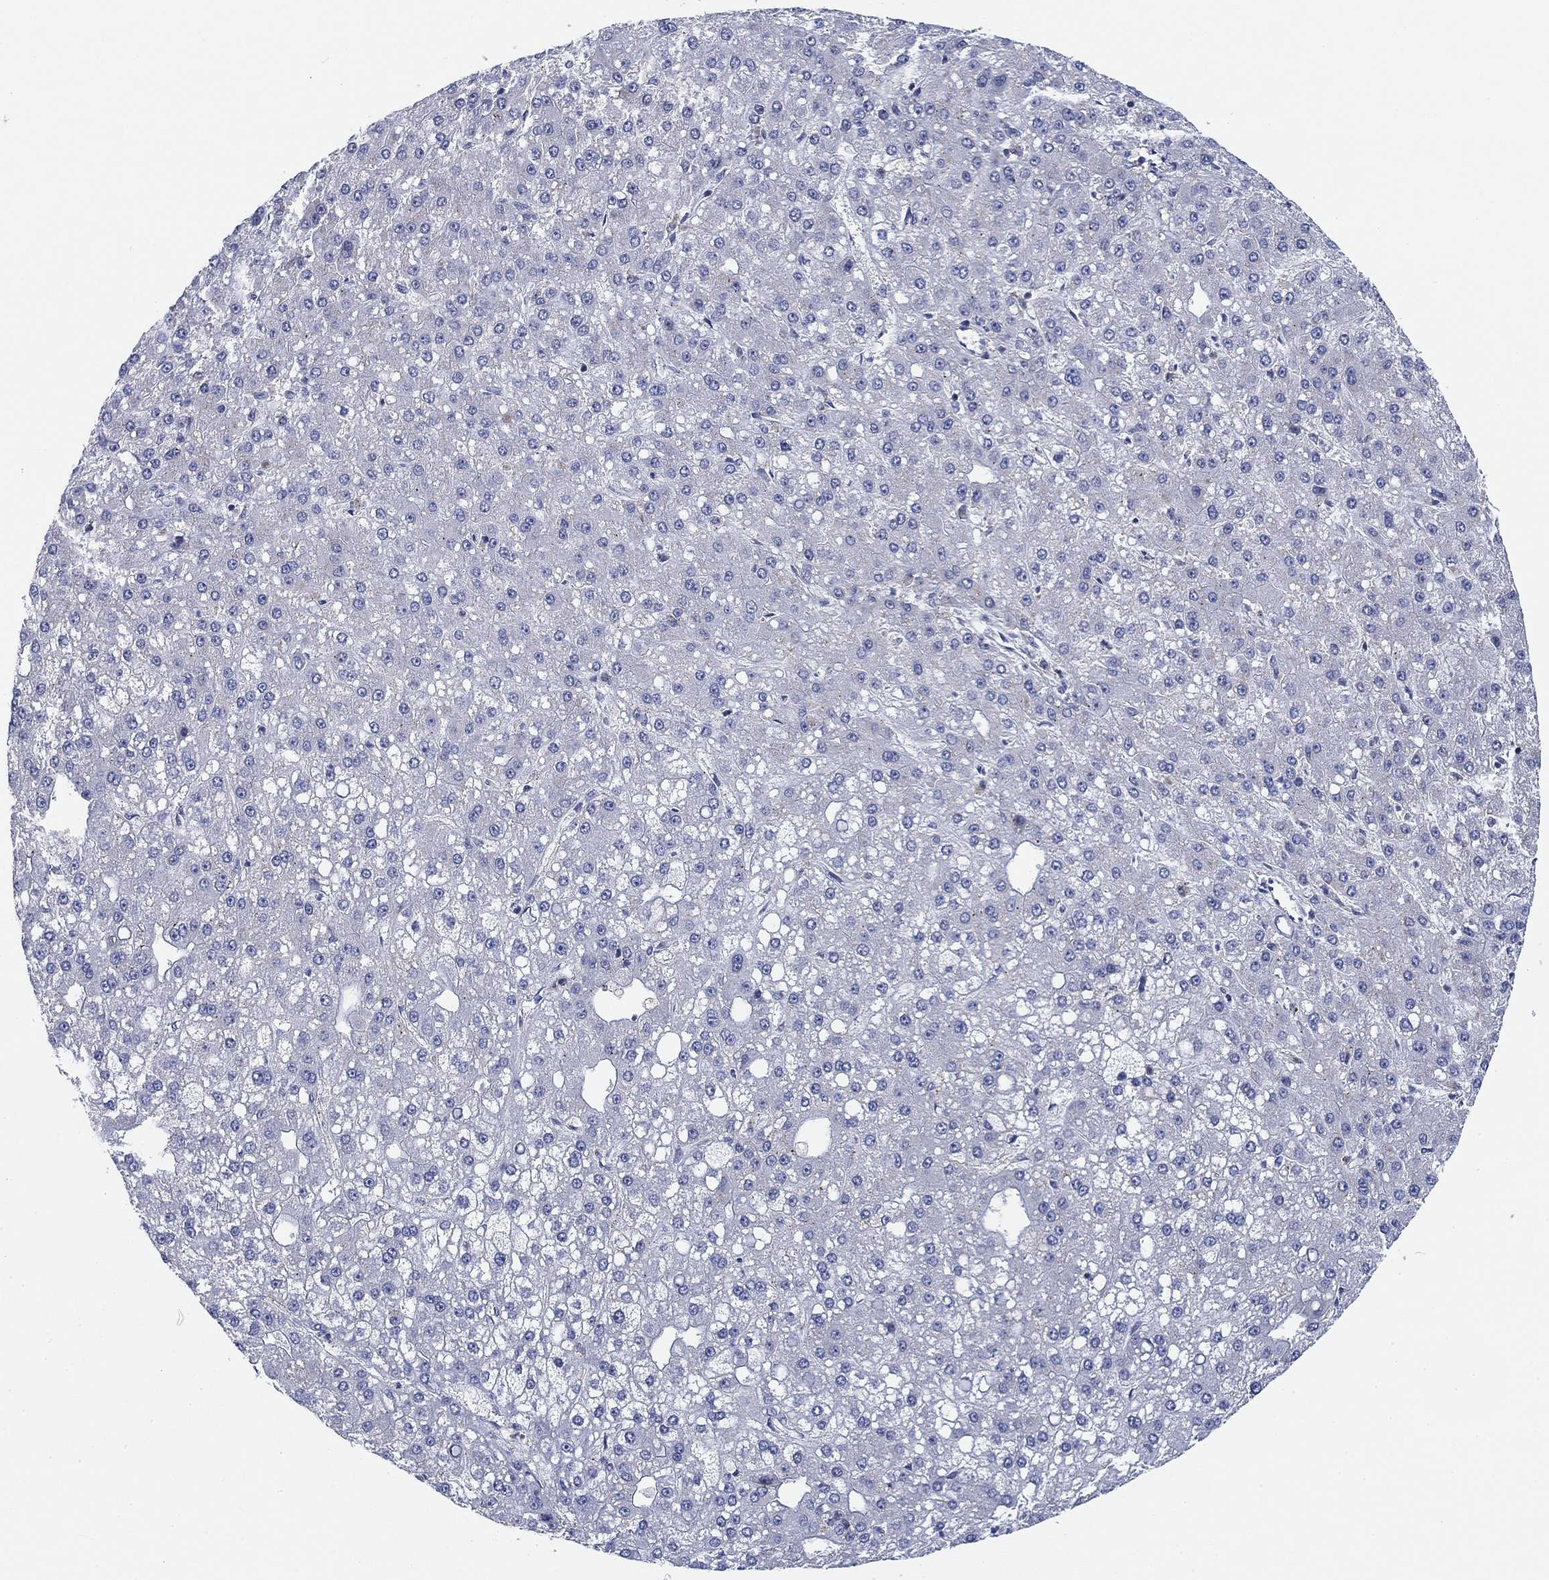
{"staining": {"intensity": "negative", "quantity": "none", "location": "none"}, "tissue": "liver cancer", "cell_type": "Tumor cells", "image_type": "cancer", "snomed": [{"axis": "morphology", "description": "Carcinoma, Hepatocellular, NOS"}, {"axis": "topography", "description": "Liver"}], "caption": "DAB immunohistochemical staining of liver hepatocellular carcinoma shows no significant positivity in tumor cells.", "gene": "NACAD", "patient": {"sex": "male", "age": 67}}